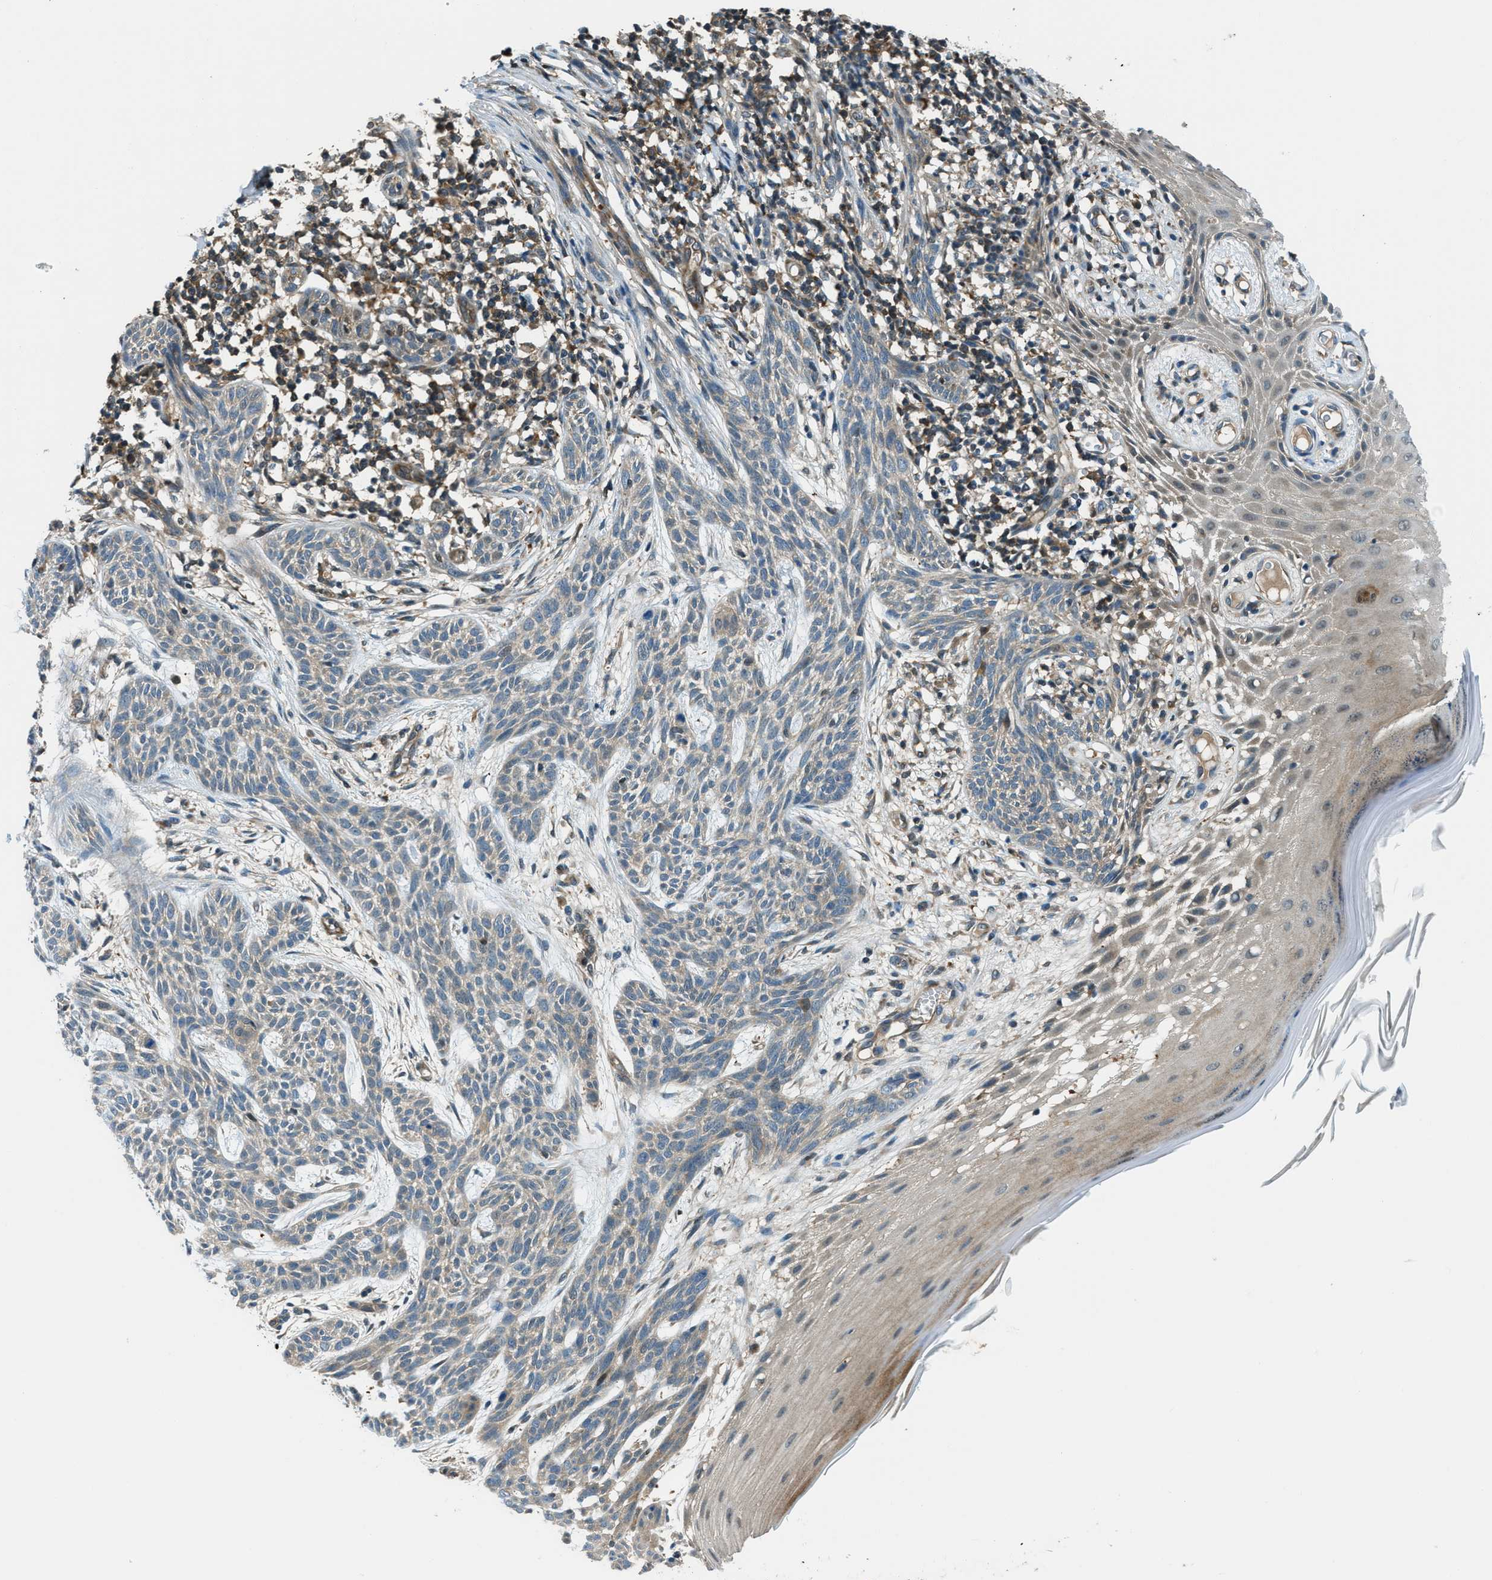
{"staining": {"intensity": "weak", "quantity": ">75%", "location": "cytoplasmic/membranous"}, "tissue": "skin cancer", "cell_type": "Tumor cells", "image_type": "cancer", "snomed": [{"axis": "morphology", "description": "Basal cell carcinoma"}, {"axis": "topography", "description": "Skin"}], "caption": "Human skin basal cell carcinoma stained with a brown dye shows weak cytoplasmic/membranous positive positivity in about >75% of tumor cells.", "gene": "HEBP2", "patient": {"sex": "female", "age": 59}}